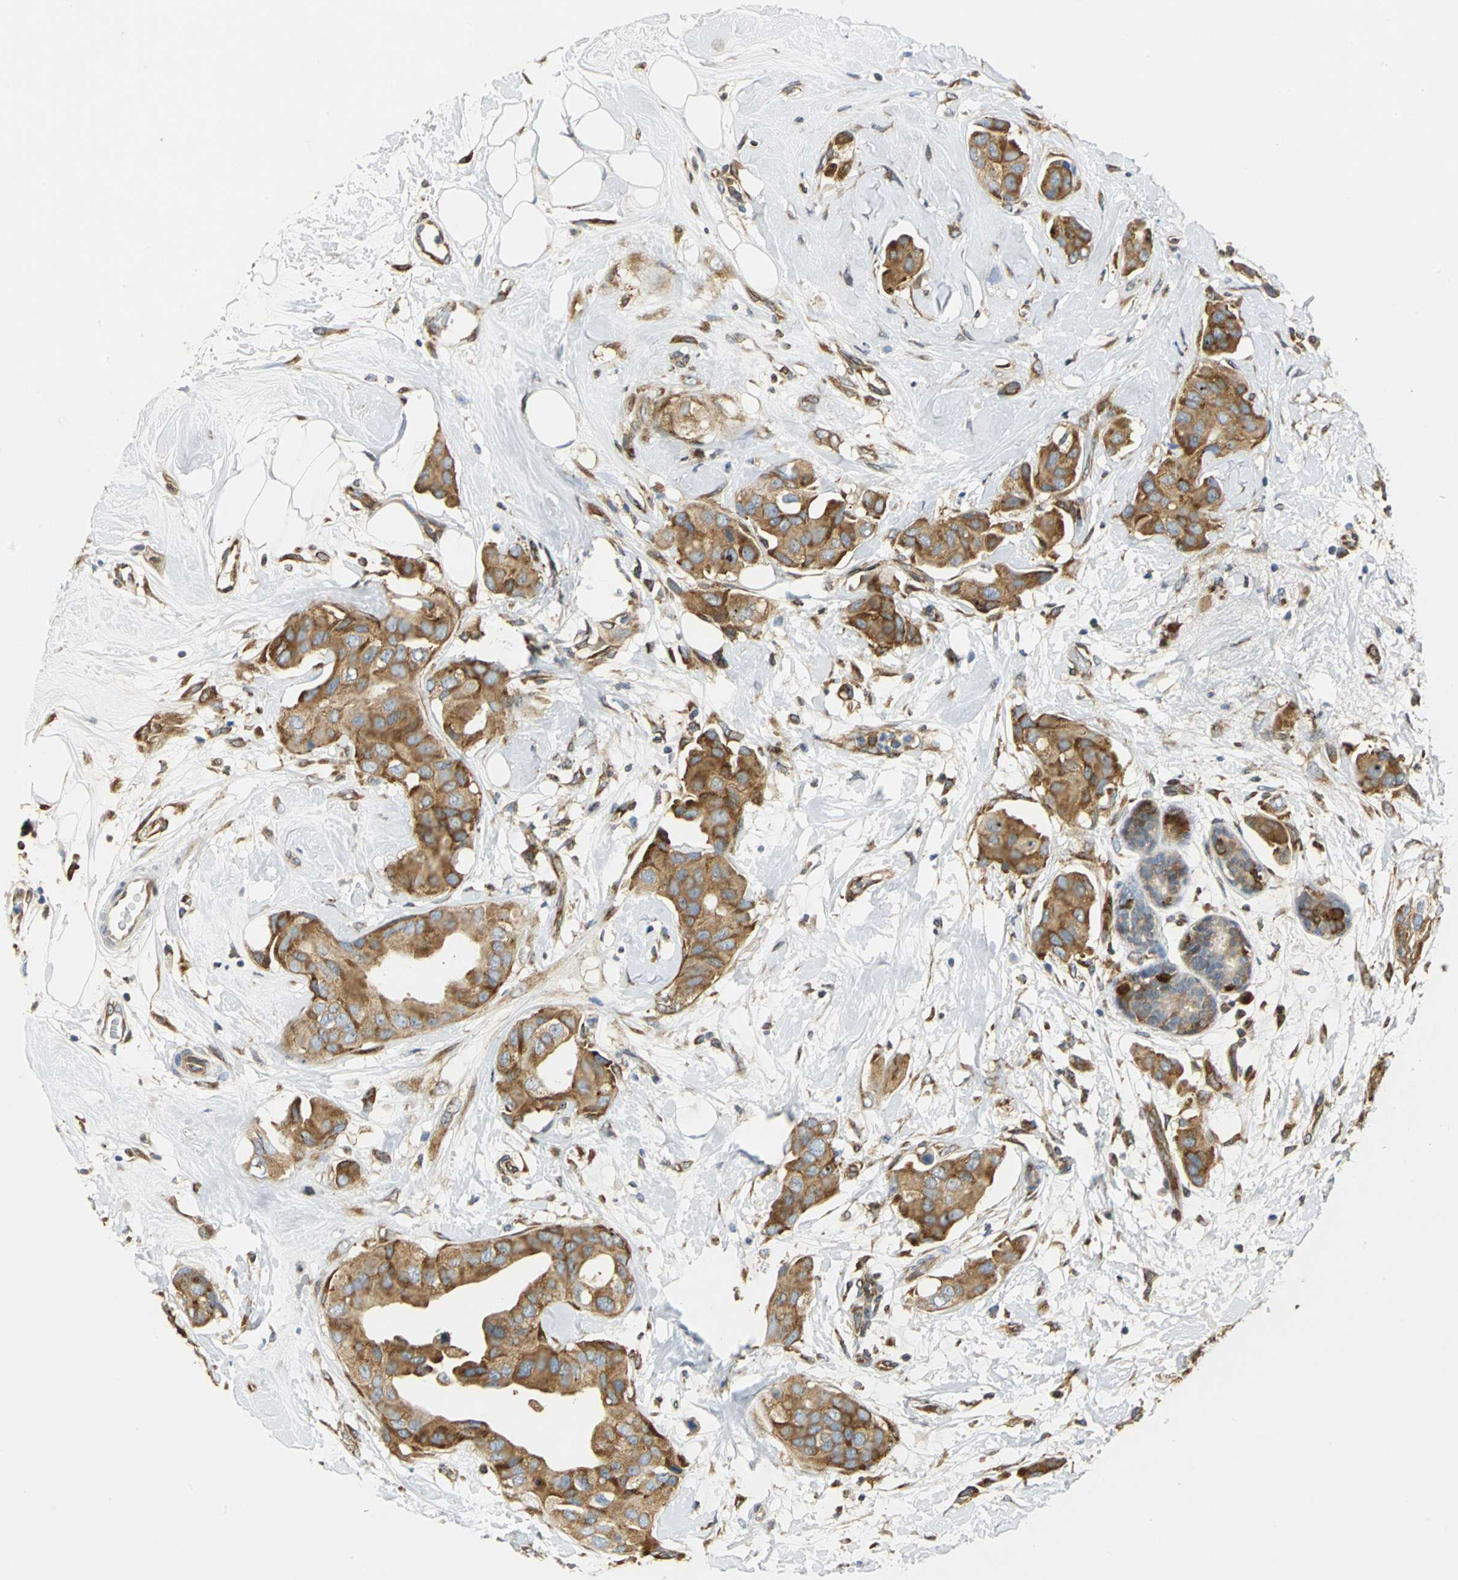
{"staining": {"intensity": "moderate", "quantity": ">75%", "location": "cytoplasmic/membranous"}, "tissue": "breast cancer", "cell_type": "Tumor cells", "image_type": "cancer", "snomed": [{"axis": "morphology", "description": "Duct carcinoma"}, {"axis": "topography", "description": "Breast"}], "caption": "An immunohistochemistry micrograph of tumor tissue is shown. Protein staining in brown shows moderate cytoplasmic/membranous positivity in breast cancer (invasive ductal carcinoma) within tumor cells. The staining was performed using DAB (3,3'-diaminobenzidine), with brown indicating positive protein expression. Nuclei are stained blue with hematoxylin.", "gene": "YBX1", "patient": {"sex": "female", "age": 40}}